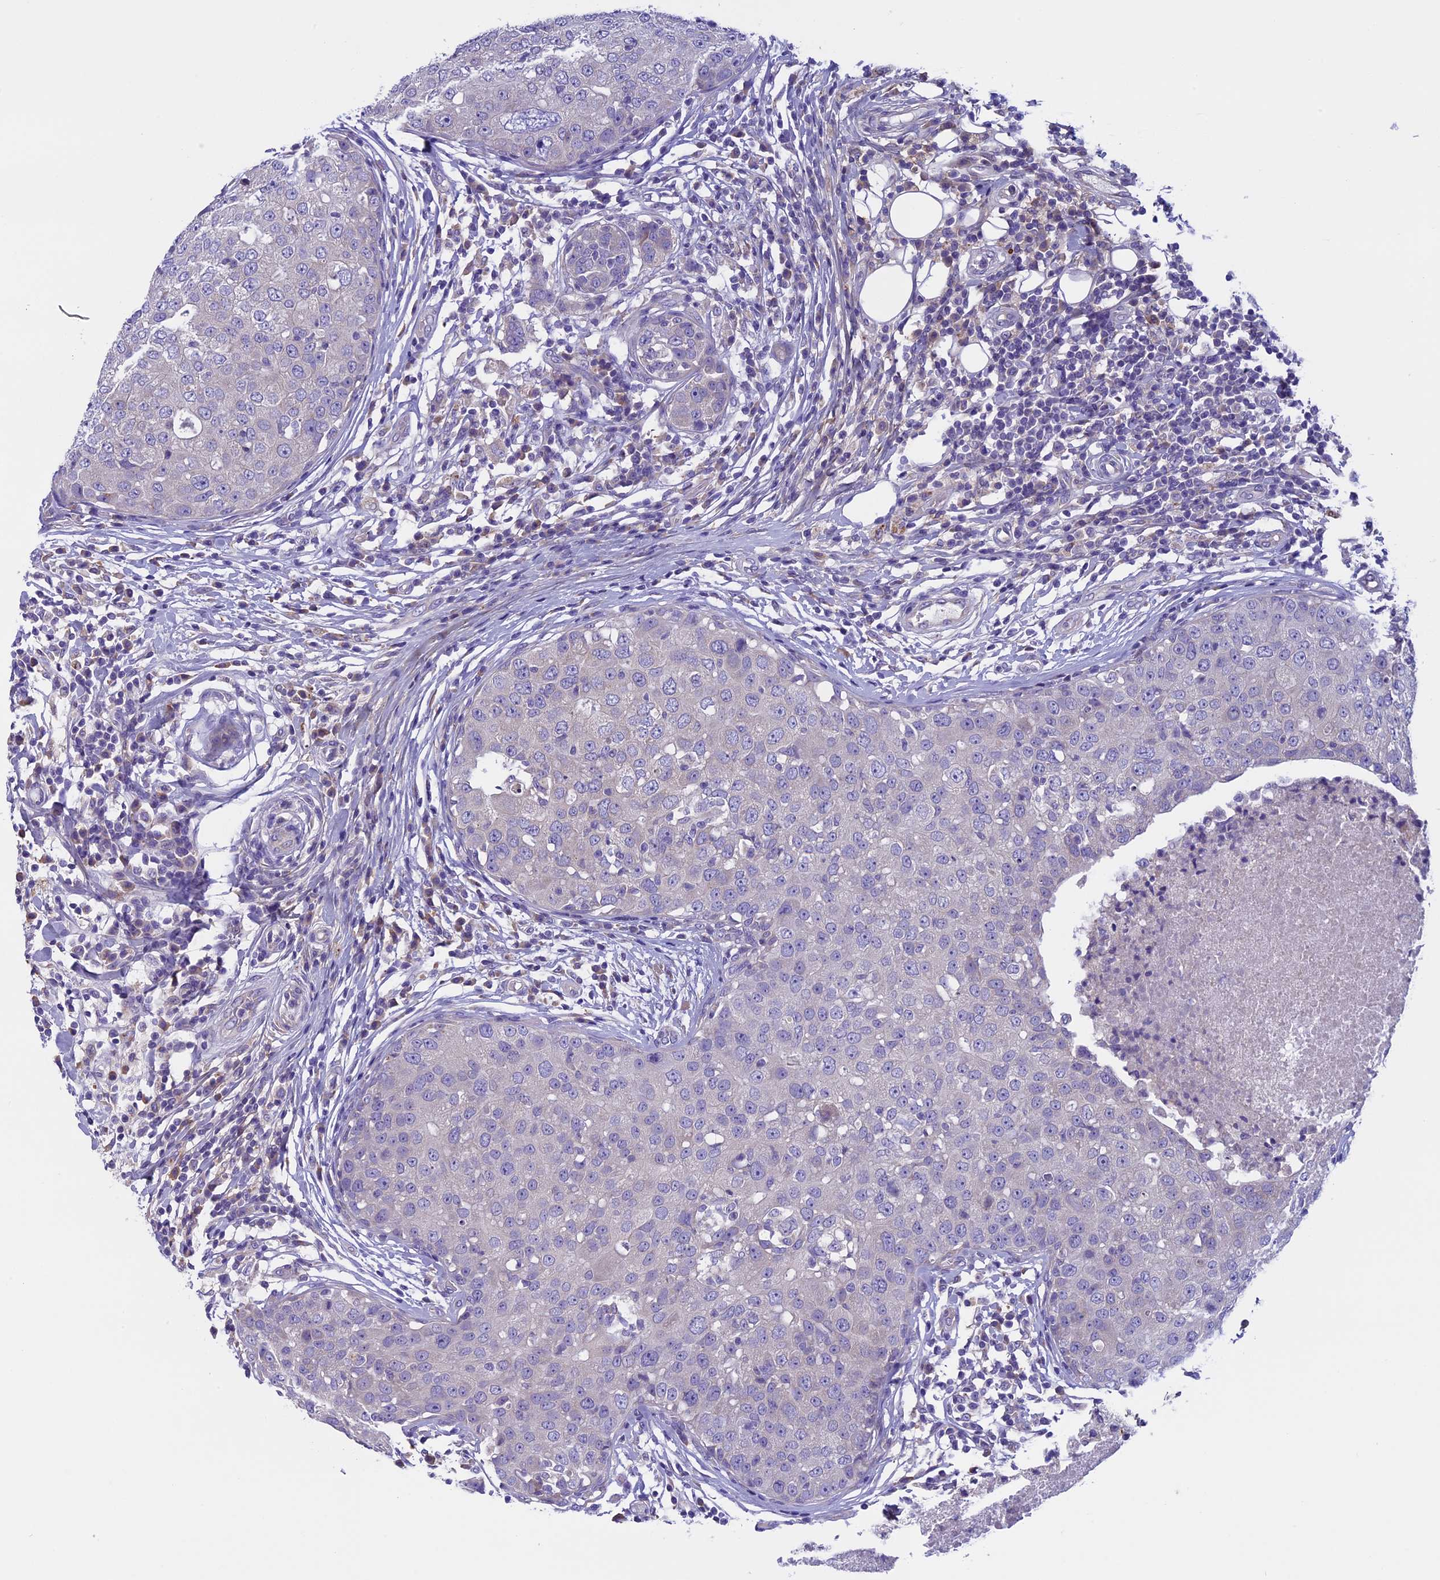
{"staining": {"intensity": "negative", "quantity": "none", "location": "none"}, "tissue": "breast cancer", "cell_type": "Tumor cells", "image_type": "cancer", "snomed": [{"axis": "morphology", "description": "Duct carcinoma"}, {"axis": "topography", "description": "Breast"}], "caption": "Immunohistochemistry image of breast cancer stained for a protein (brown), which shows no staining in tumor cells. (DAB immunohistochemistry (IHC) visualized using brightfield microscopy, high magnification).", "gene": "DCTN5", "patient": {"sex": "female", "age": 27}}